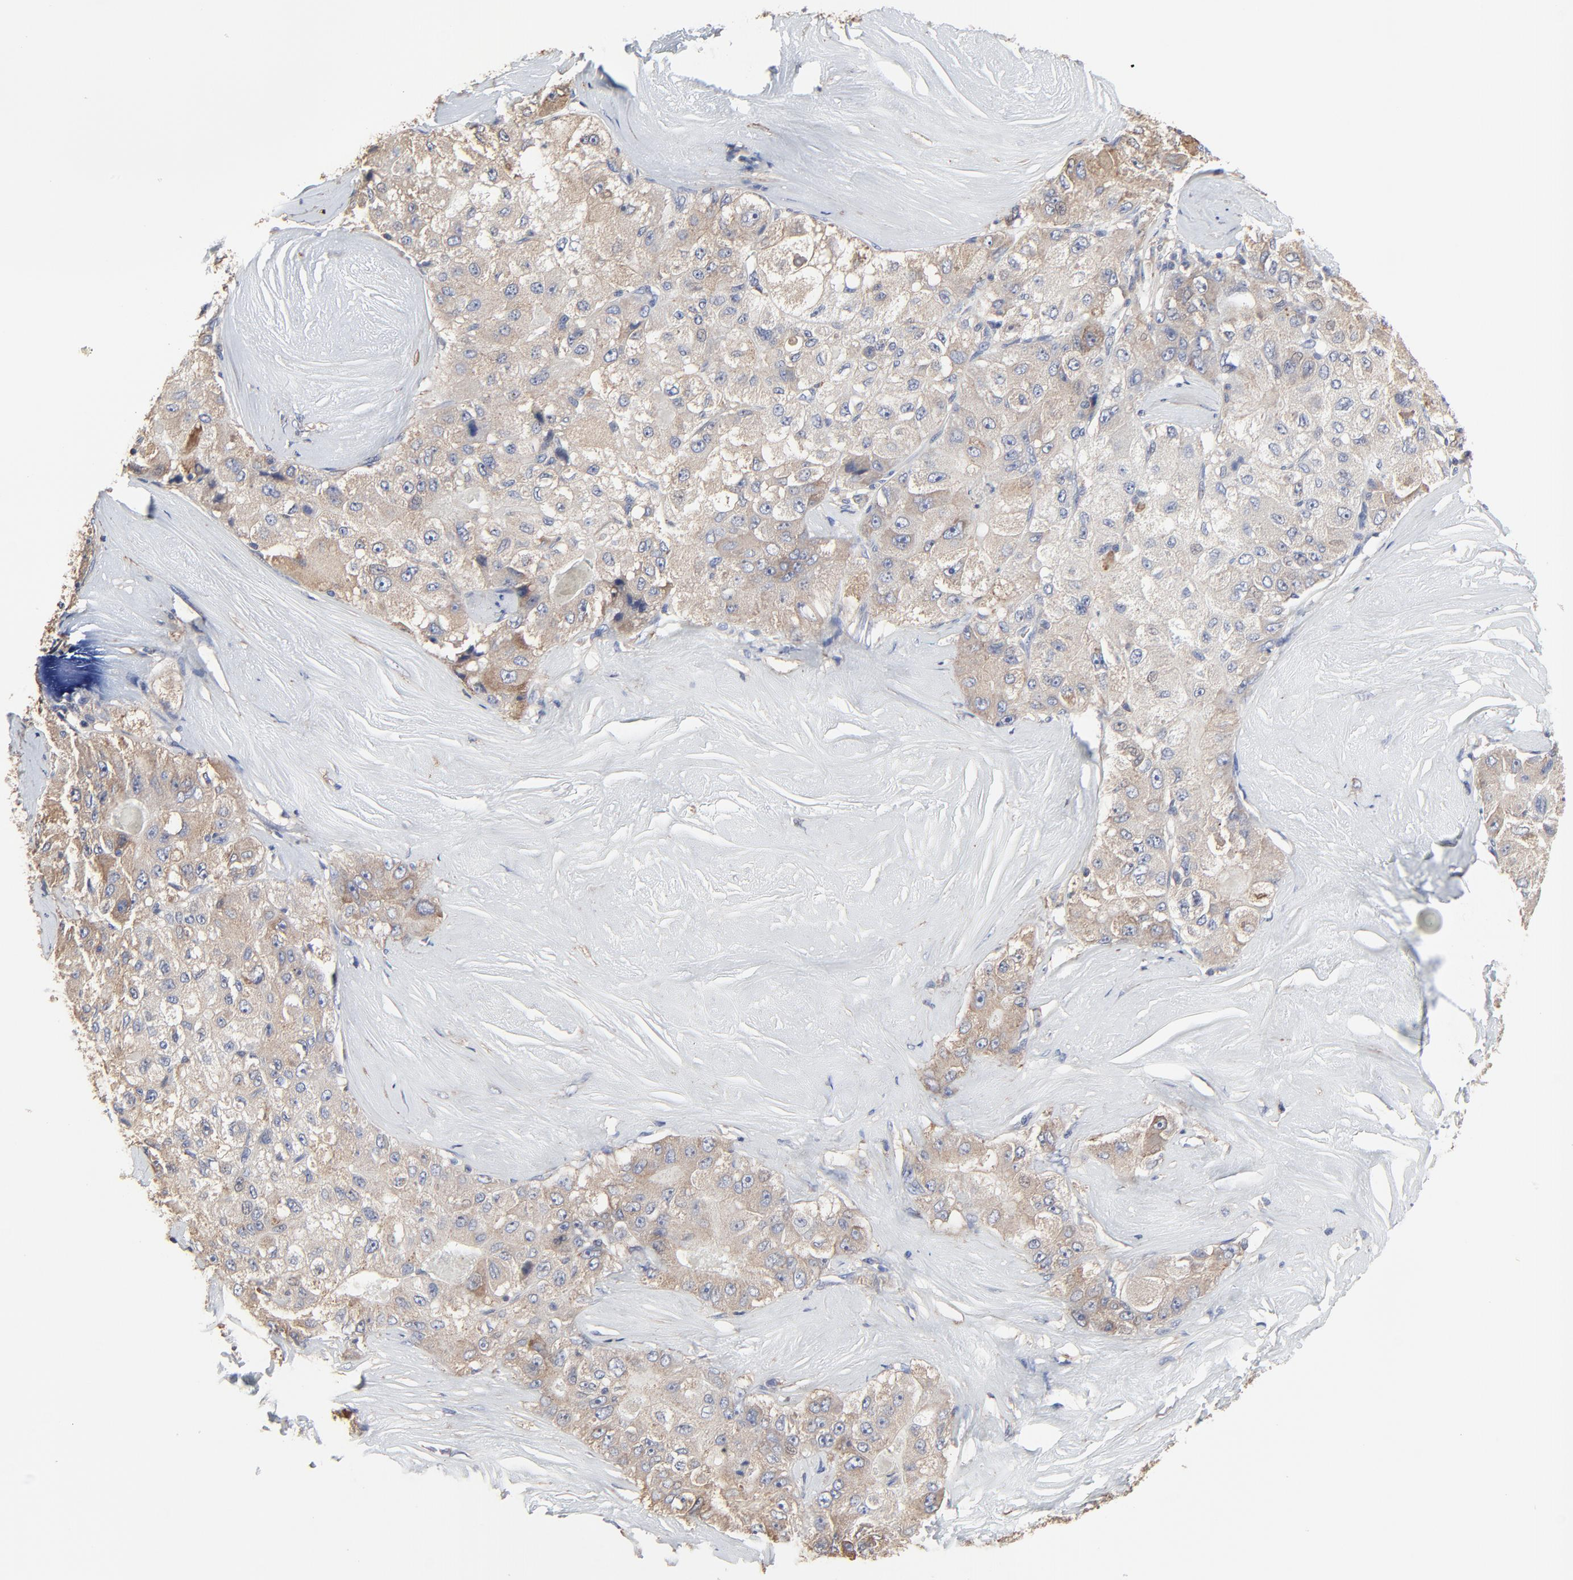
{"staining": {"intensity": "weak", "quantity": ">75%", "location": "cytoplasmic/membranous"}, "tissue": "liver cancer", "cell_type": "Tumor cells", "image_type": "cancer", "snomed": [{"axis": "morphology", "description": "Carcinoma, Hepatocellular, NOS"}, {"axis": "topography", "description": "Liver"}], "caption": "This photomicrograph displays immunohistochemistry staining of liver cancer, with low weak cytoplasmic/membranous expression in about >75% of tumor cells.", "gene": "NXF3", "patient": {"sex": "male", "age": 80}}